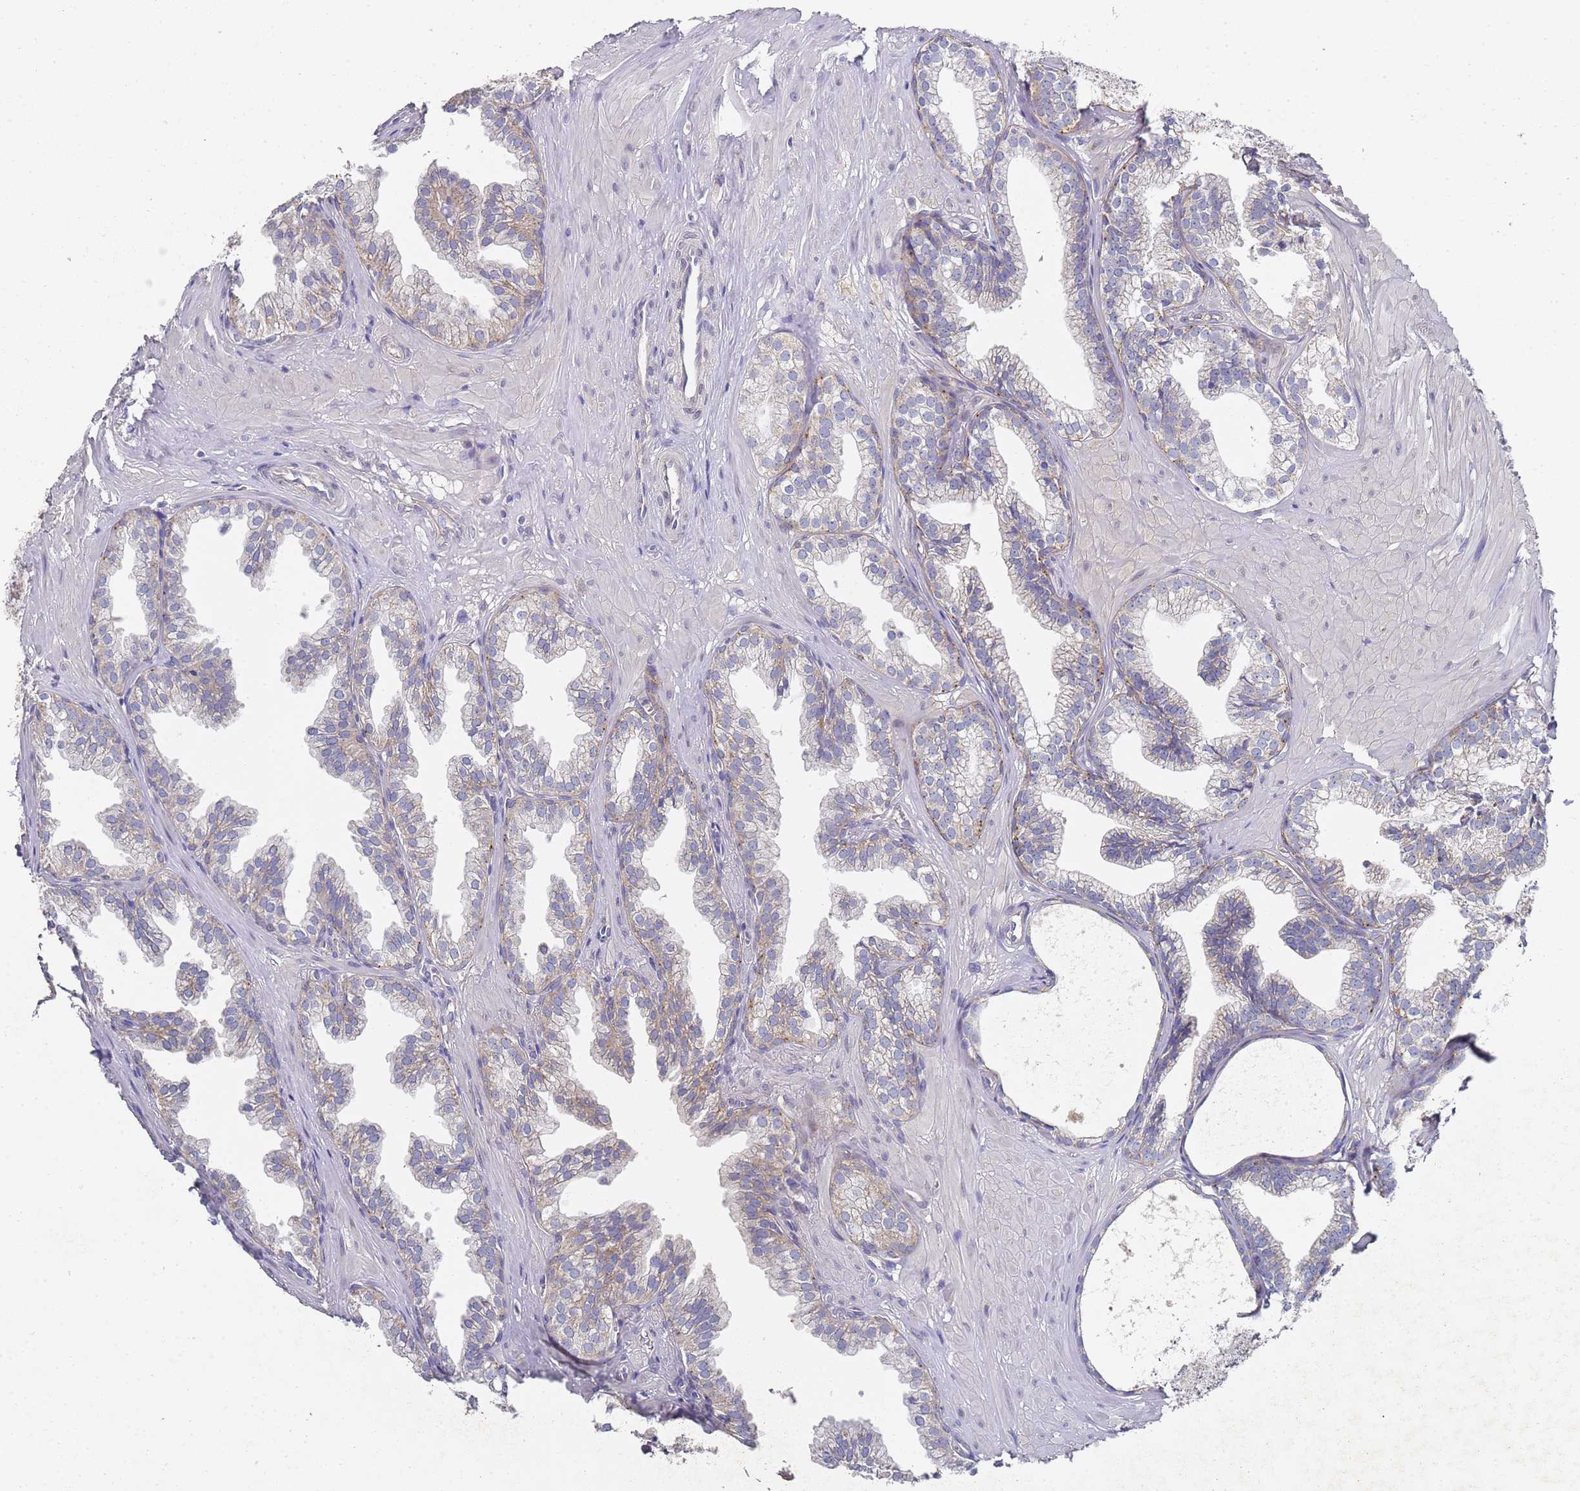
{"staining": {"intensity": "weak", "quantity": "25%-75%", "location": "cytoplasmic/membranous"}, "tissue": "prostate", "cell_type": "Glandular cells", "image_type": "normal", "snomed": [{"axis": "morphology", "description": "Normal tissue, NOS"}, {"axis": "topography", "description": "Prostate"}, {"axis": "topography", "description": "Peripheral nerve tissue"}], "caption": "The micrograph reveals immunohistochemical staining of unremarkable prostate. There is weak cytoplasmic/membranous staining is identified in about 25%-75% of glandular cells. (Stains: DAB (3,3'-diaminobenzidine) in brown, nuclei in blue, Microscopy: brightfield microscopy at high magnification).", "gene": "NPEPPS", "patient": {"sex": "male", "age": 55}}